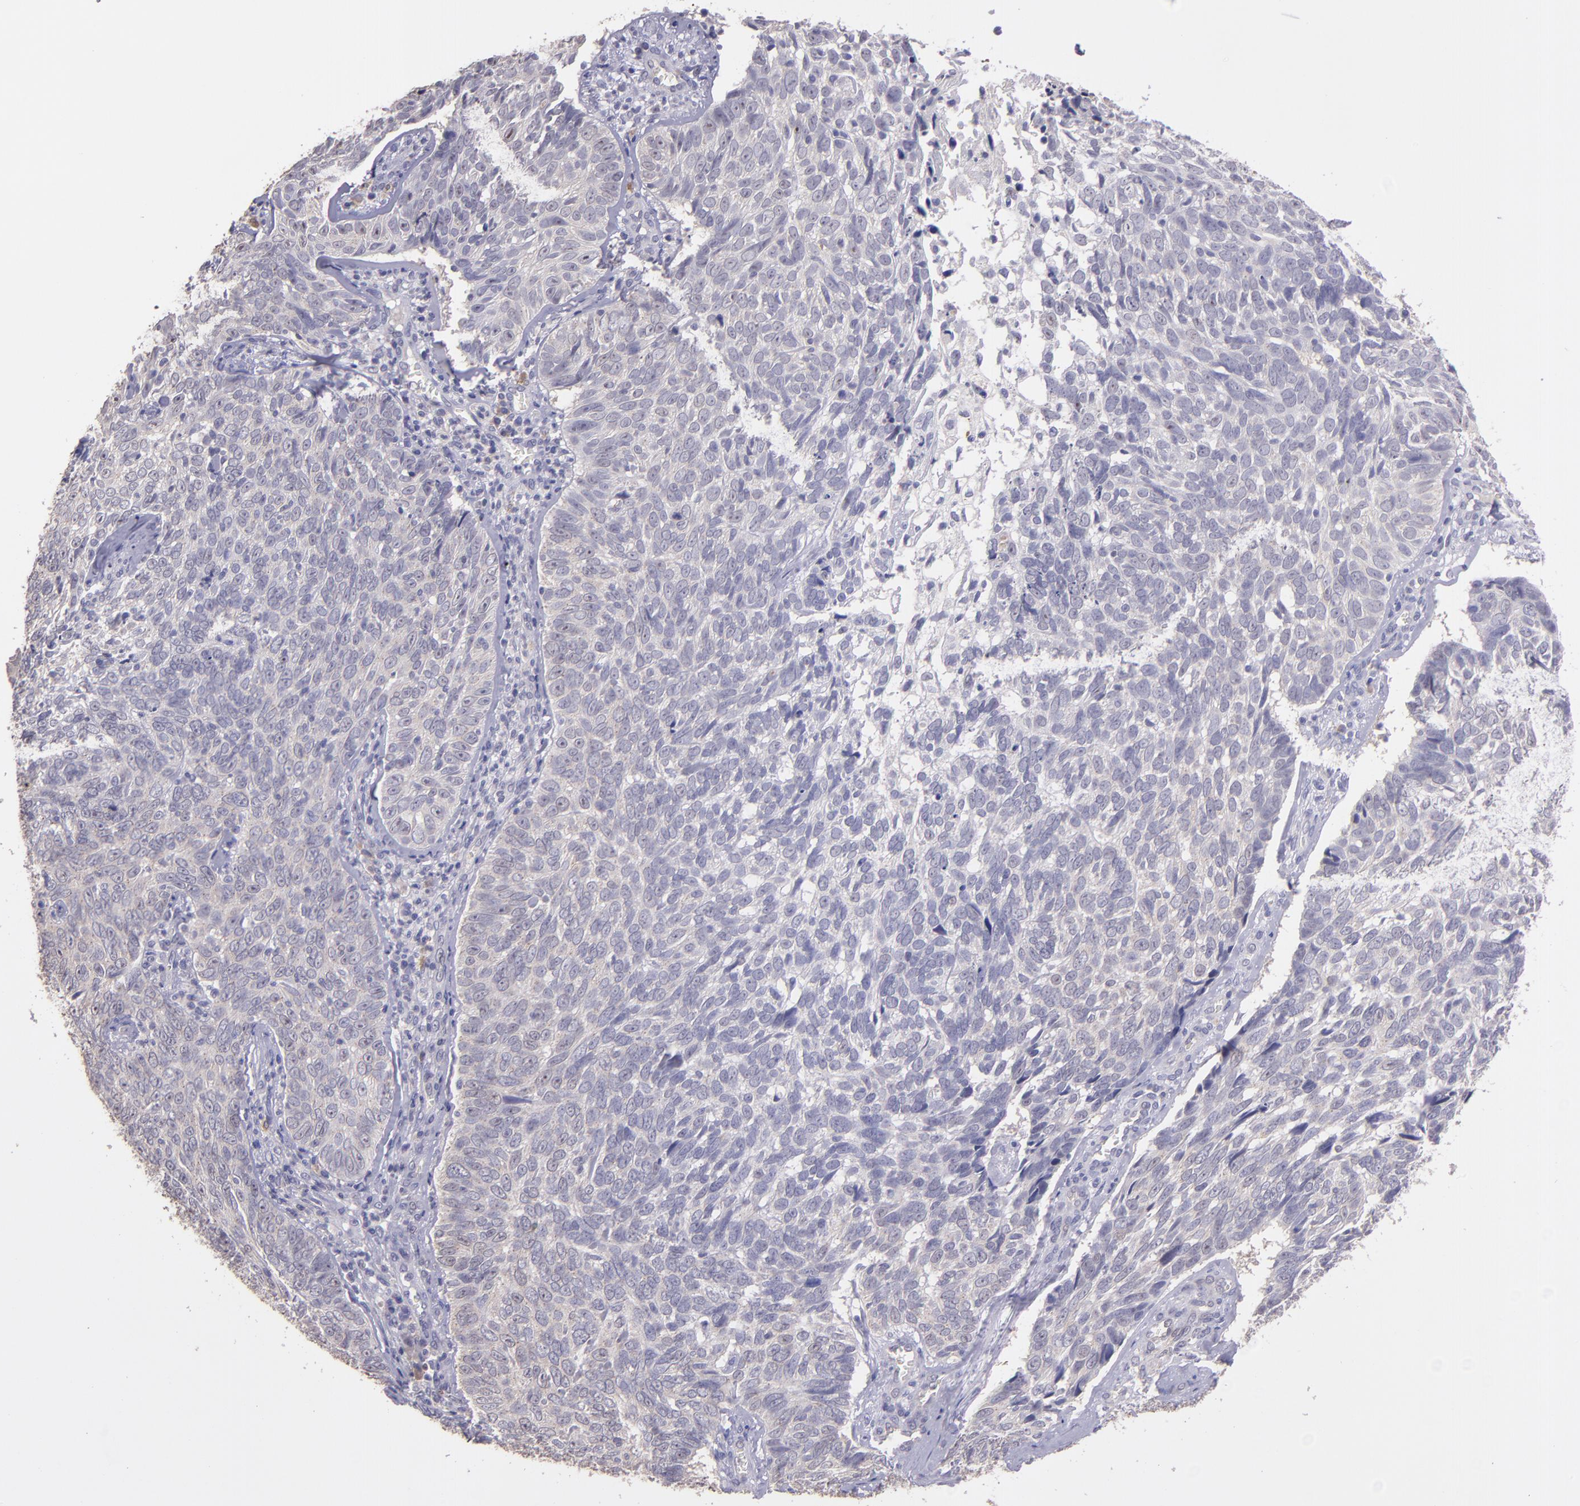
{"staining": {"intensity": "negative", "quantity": "none", "location": "none"}, "tissue": "skin cancer", "cell_type": "Tumor cells", "image_type": "cancer", "snomed": [{"axis": "morphology", "description": "Basal cell carcinoma"}, {"axis": "topography", "description": "Skin"}], "caption": "Immunohistochemistry (IHC) micrograph of human skin basal cell carcinoma stained for a protein (brown), which shows no expression in tumor cells. (Stains: DAB immunohistochemistry (IHC) with hematoxylin counter stain, Microscopy: brightfield microscopy at high magnification).", "gene": "PAPPA", "patient": {"sex": "male", "age": 72}}